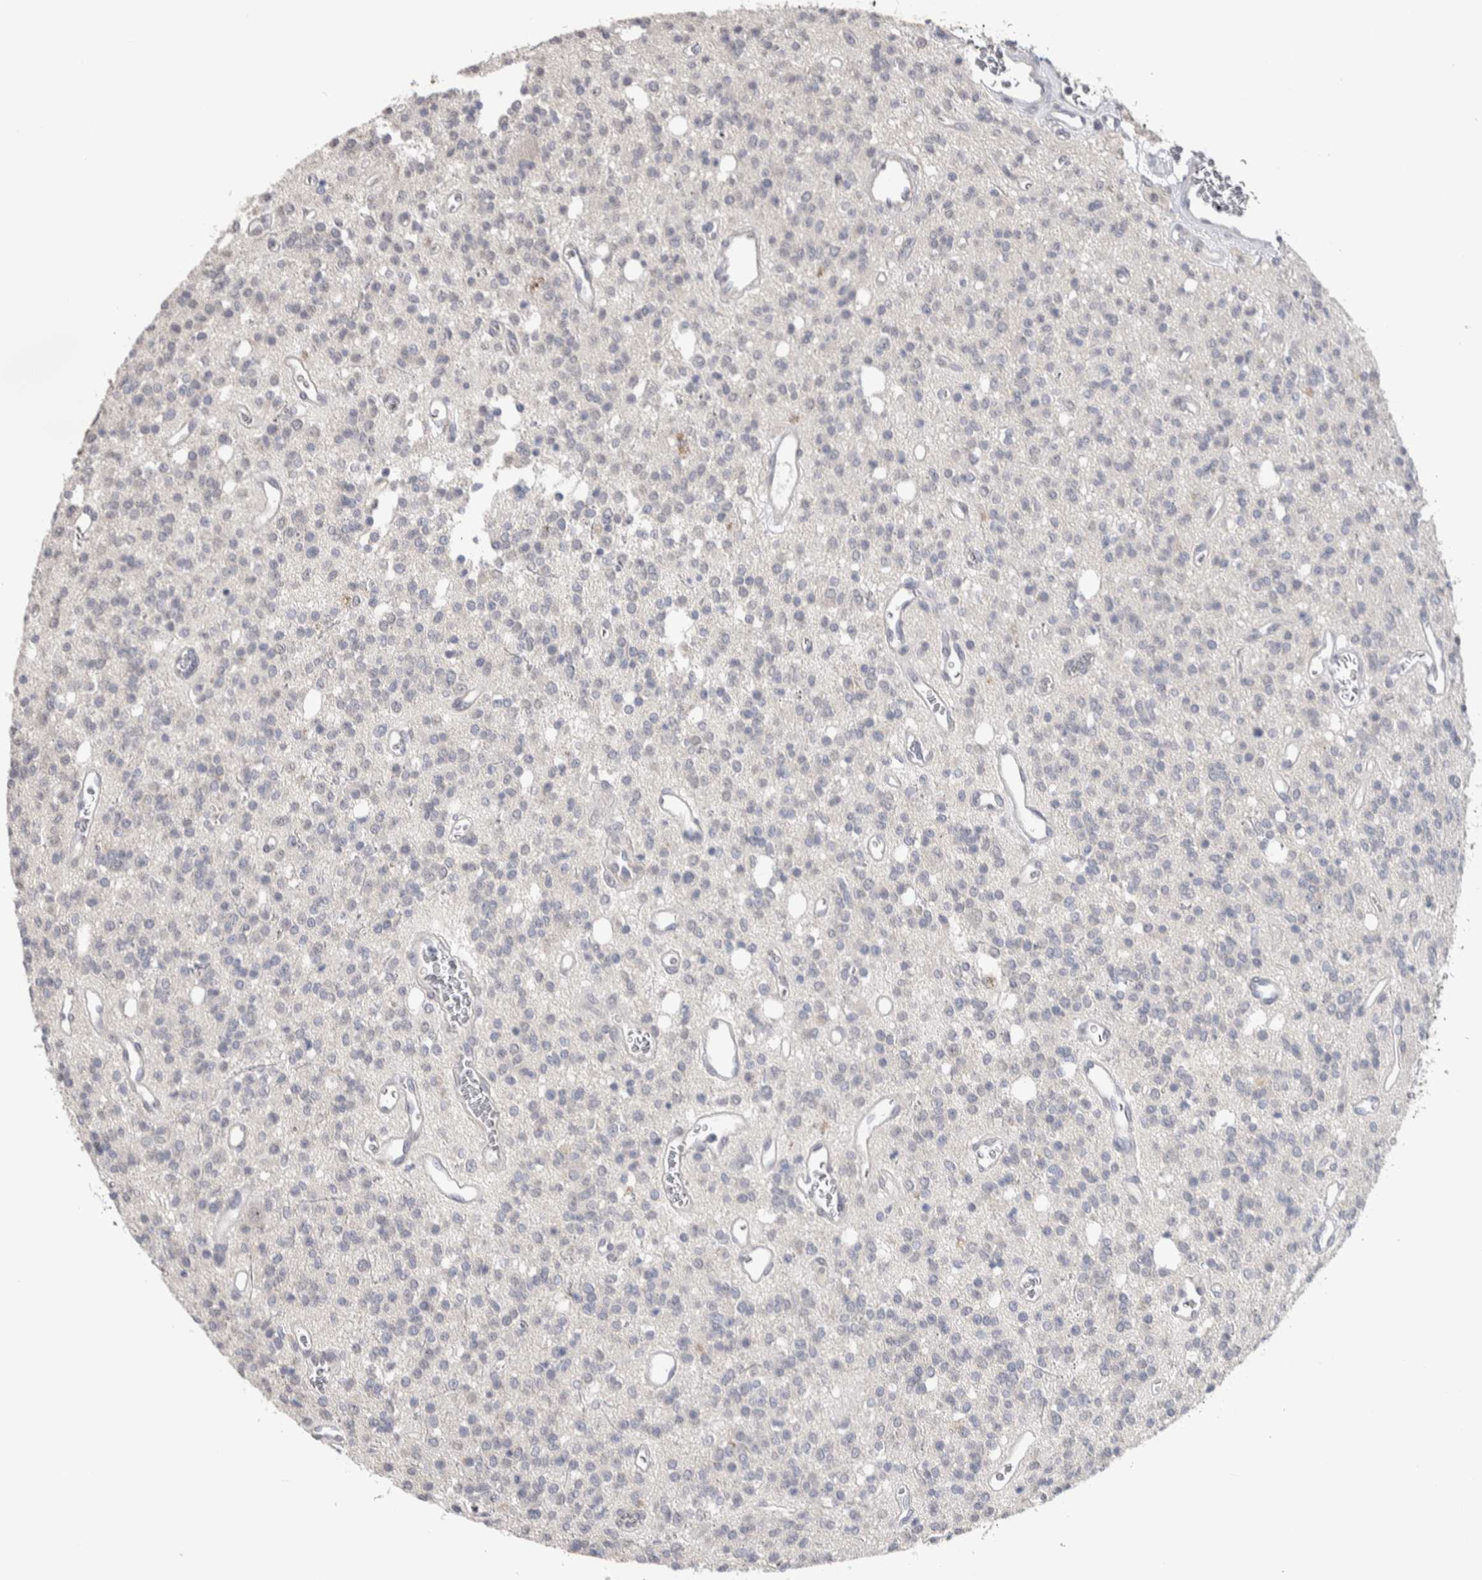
{"staining": {"intensity": "negative", "quantity": "none", "location": "none"}, "tissue": "glioma", "cell_type": "Tumor cells", "image_type": "cancer", "snomed": [{"axis": "morphology", "description": "Glioma, malignant, High grade"}, {"axis": "topography", "description": "Brain"}], "caption": "A high-resolution histopathology image shows immunohistochemistry staining of glioma, which demonstrates no significant positivity in tumor cells.", "gene": "TMEM102", "patient": {"sex": "male", "age": 34}}